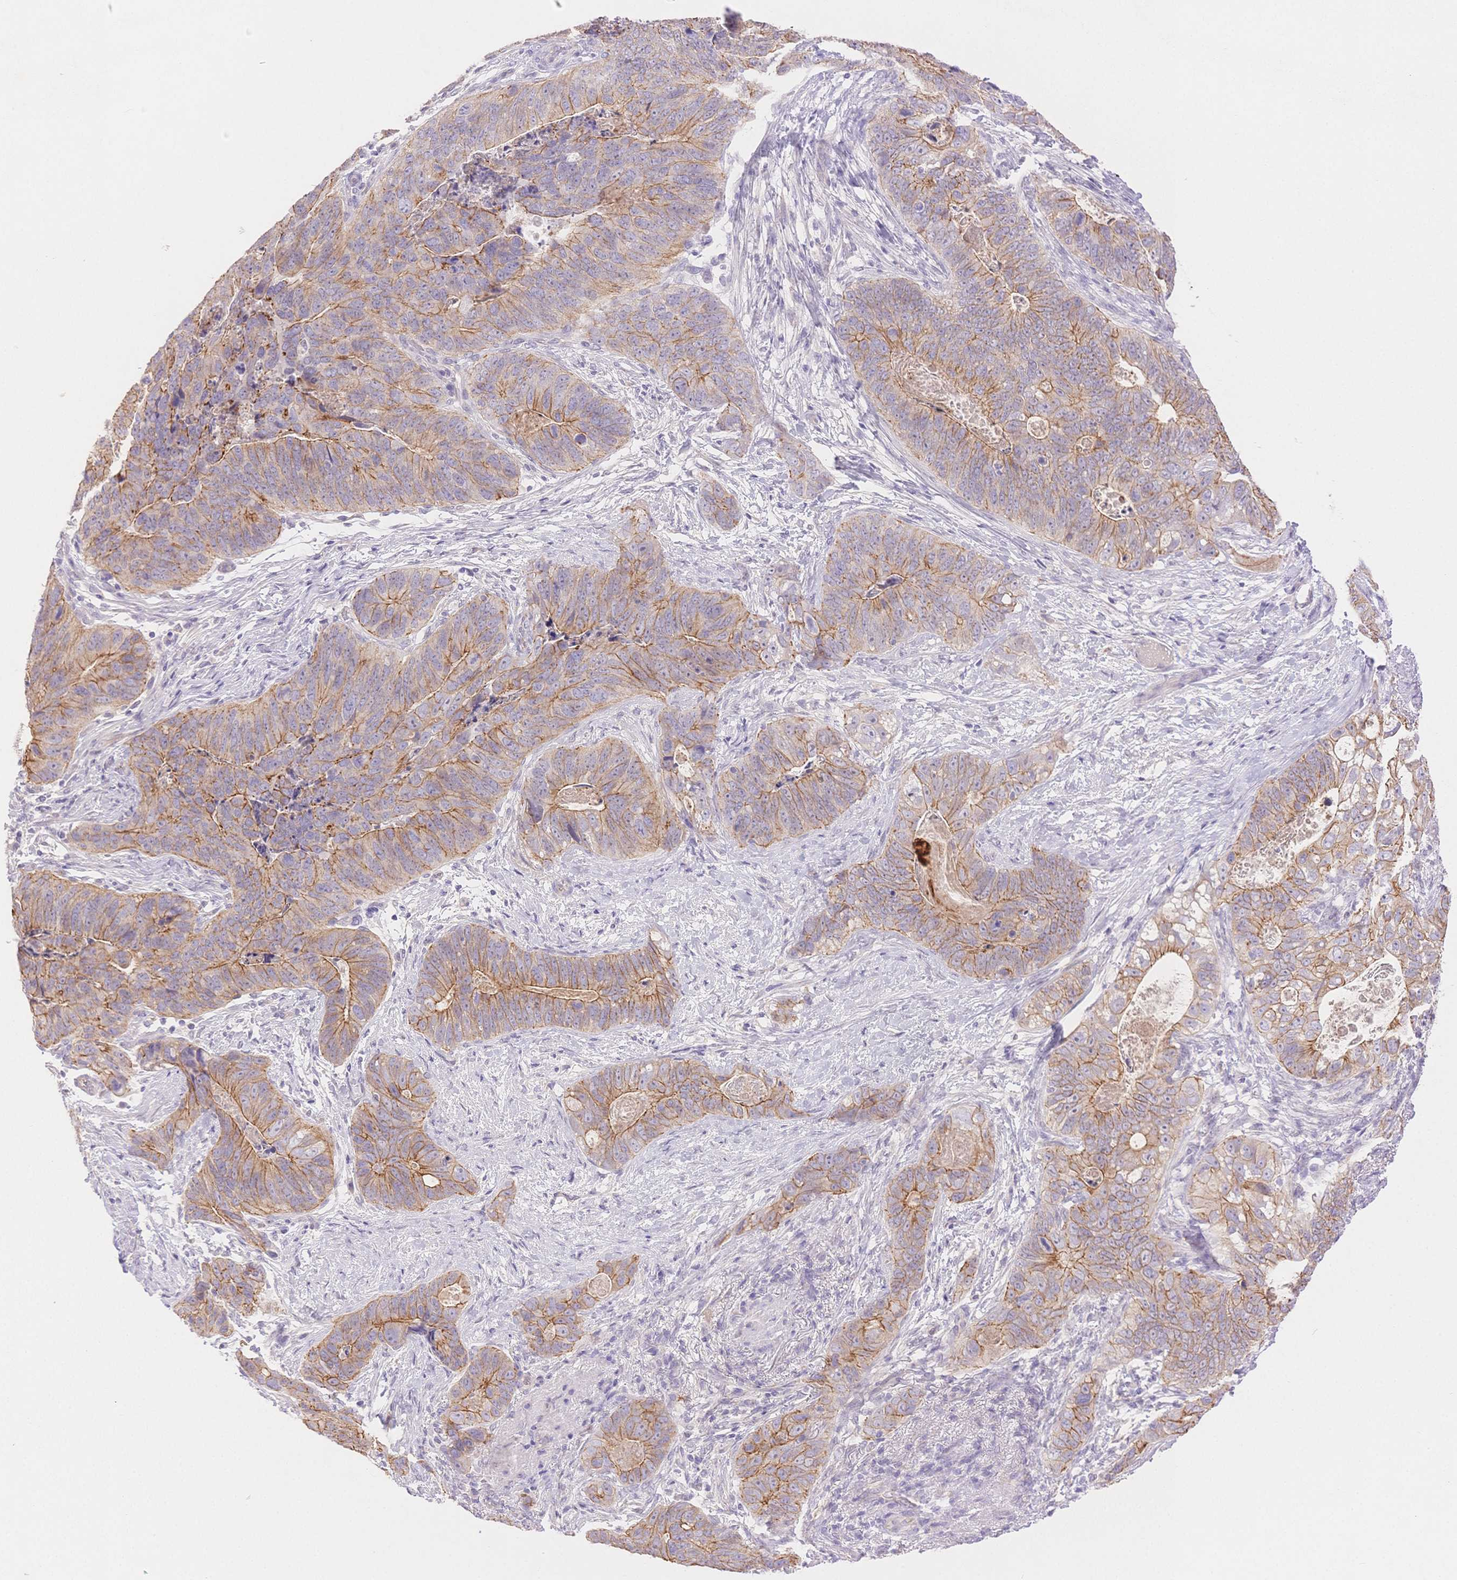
{"staining": {"intensity": "moderate", "quantity": "25%-75%", "location": "cytoplasmic/membranous"}, "tissue": "stomach cancer", "cell_type": "Tumor cells", "image_type": "cancer", "snomed": [{"axis": "morphology", "description": "Normal tissue, NOS"}, {"axis": "morphology", "description": "Adenocarcinoma, NOS"}, {"axis": "topography", "description": "Stomach"}], "caption": "Moderate cytoplasmic/membranous protein staining is appreciated in approximately 25%-75% of tumor cells in stomach cancer (adenocarcinoma).", "gene": "WDR54", "patient": {"sex": "female", "age": 89}}